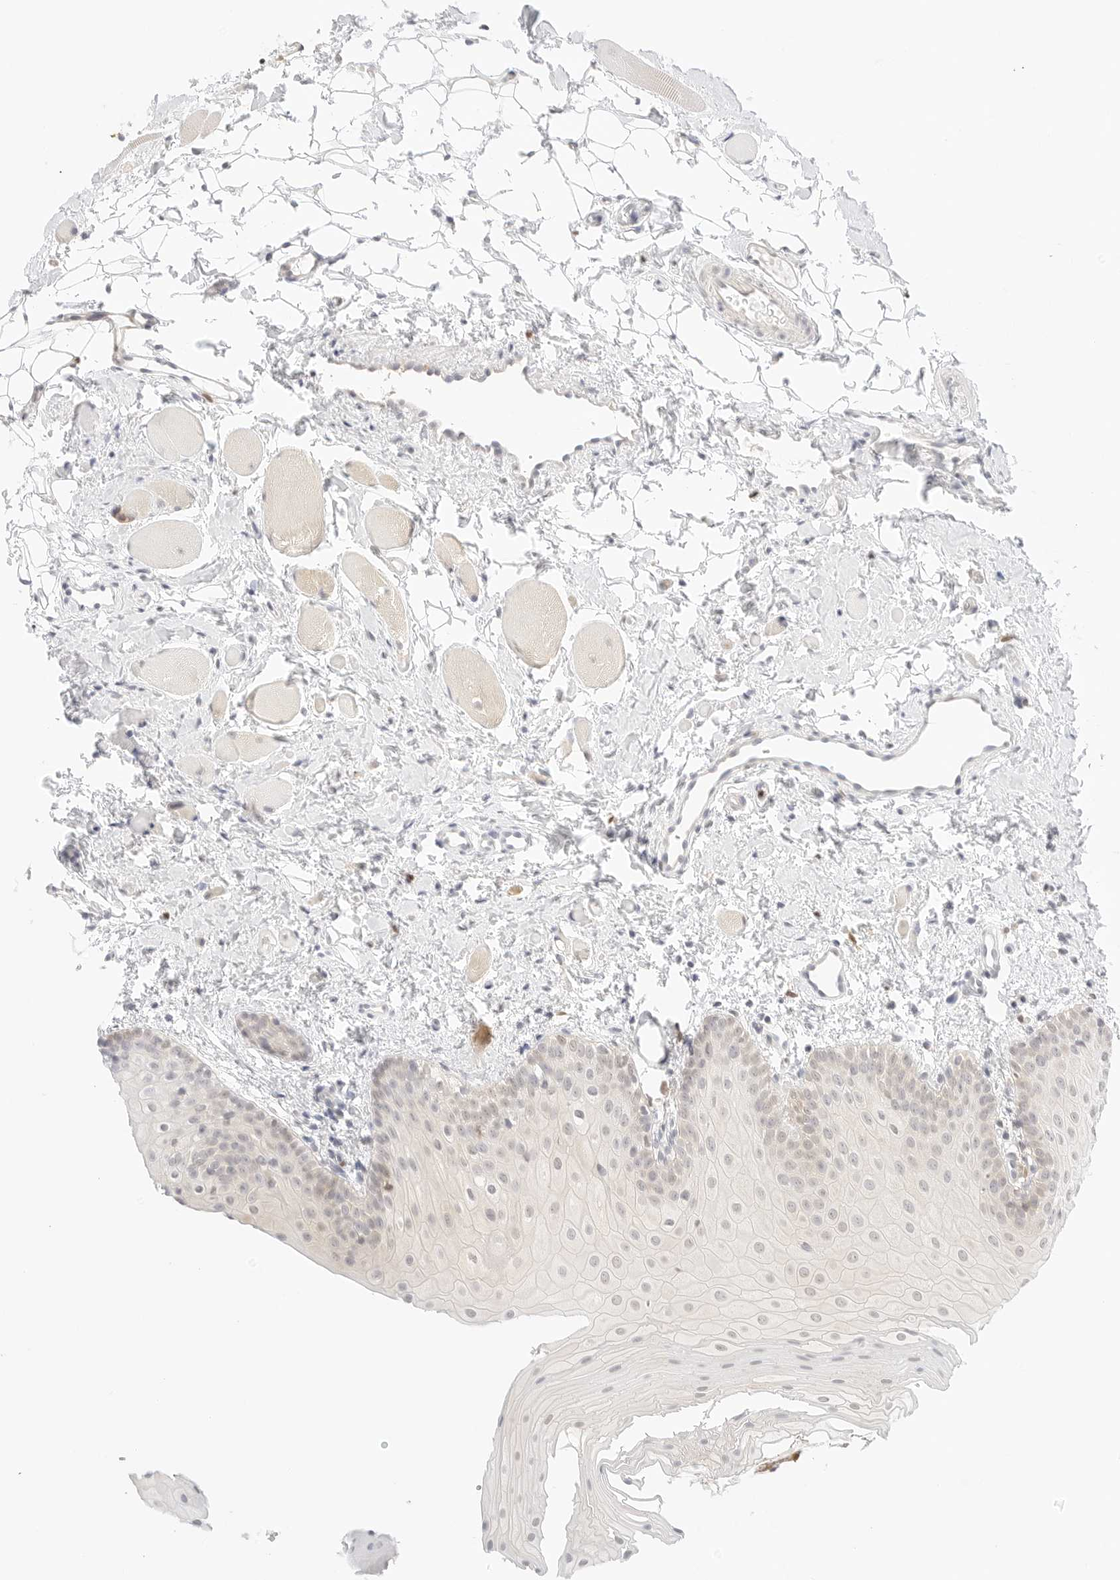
{"staining": {"intensity": "moderate", "quantity": "<25%", "location": "cytoplasmic/membranous"}, "tissue": "oral mucosa", "cell_type": "Squamous epithelial cells", "image_type": "normal", "snomed": [{"axis": "morphology", "description": "Normal tissue, NOS"}, {"axis": "topography", "description": "Oral tissue"}], "caption": "Squamous epithelial cells show low levels of moderate cytoplasmic/membranous expression in approximately <25% of cells in unremarkable human oral mucosa.", "gene": "ERO1B", "patient": {"sex": "male", "age": 28}}